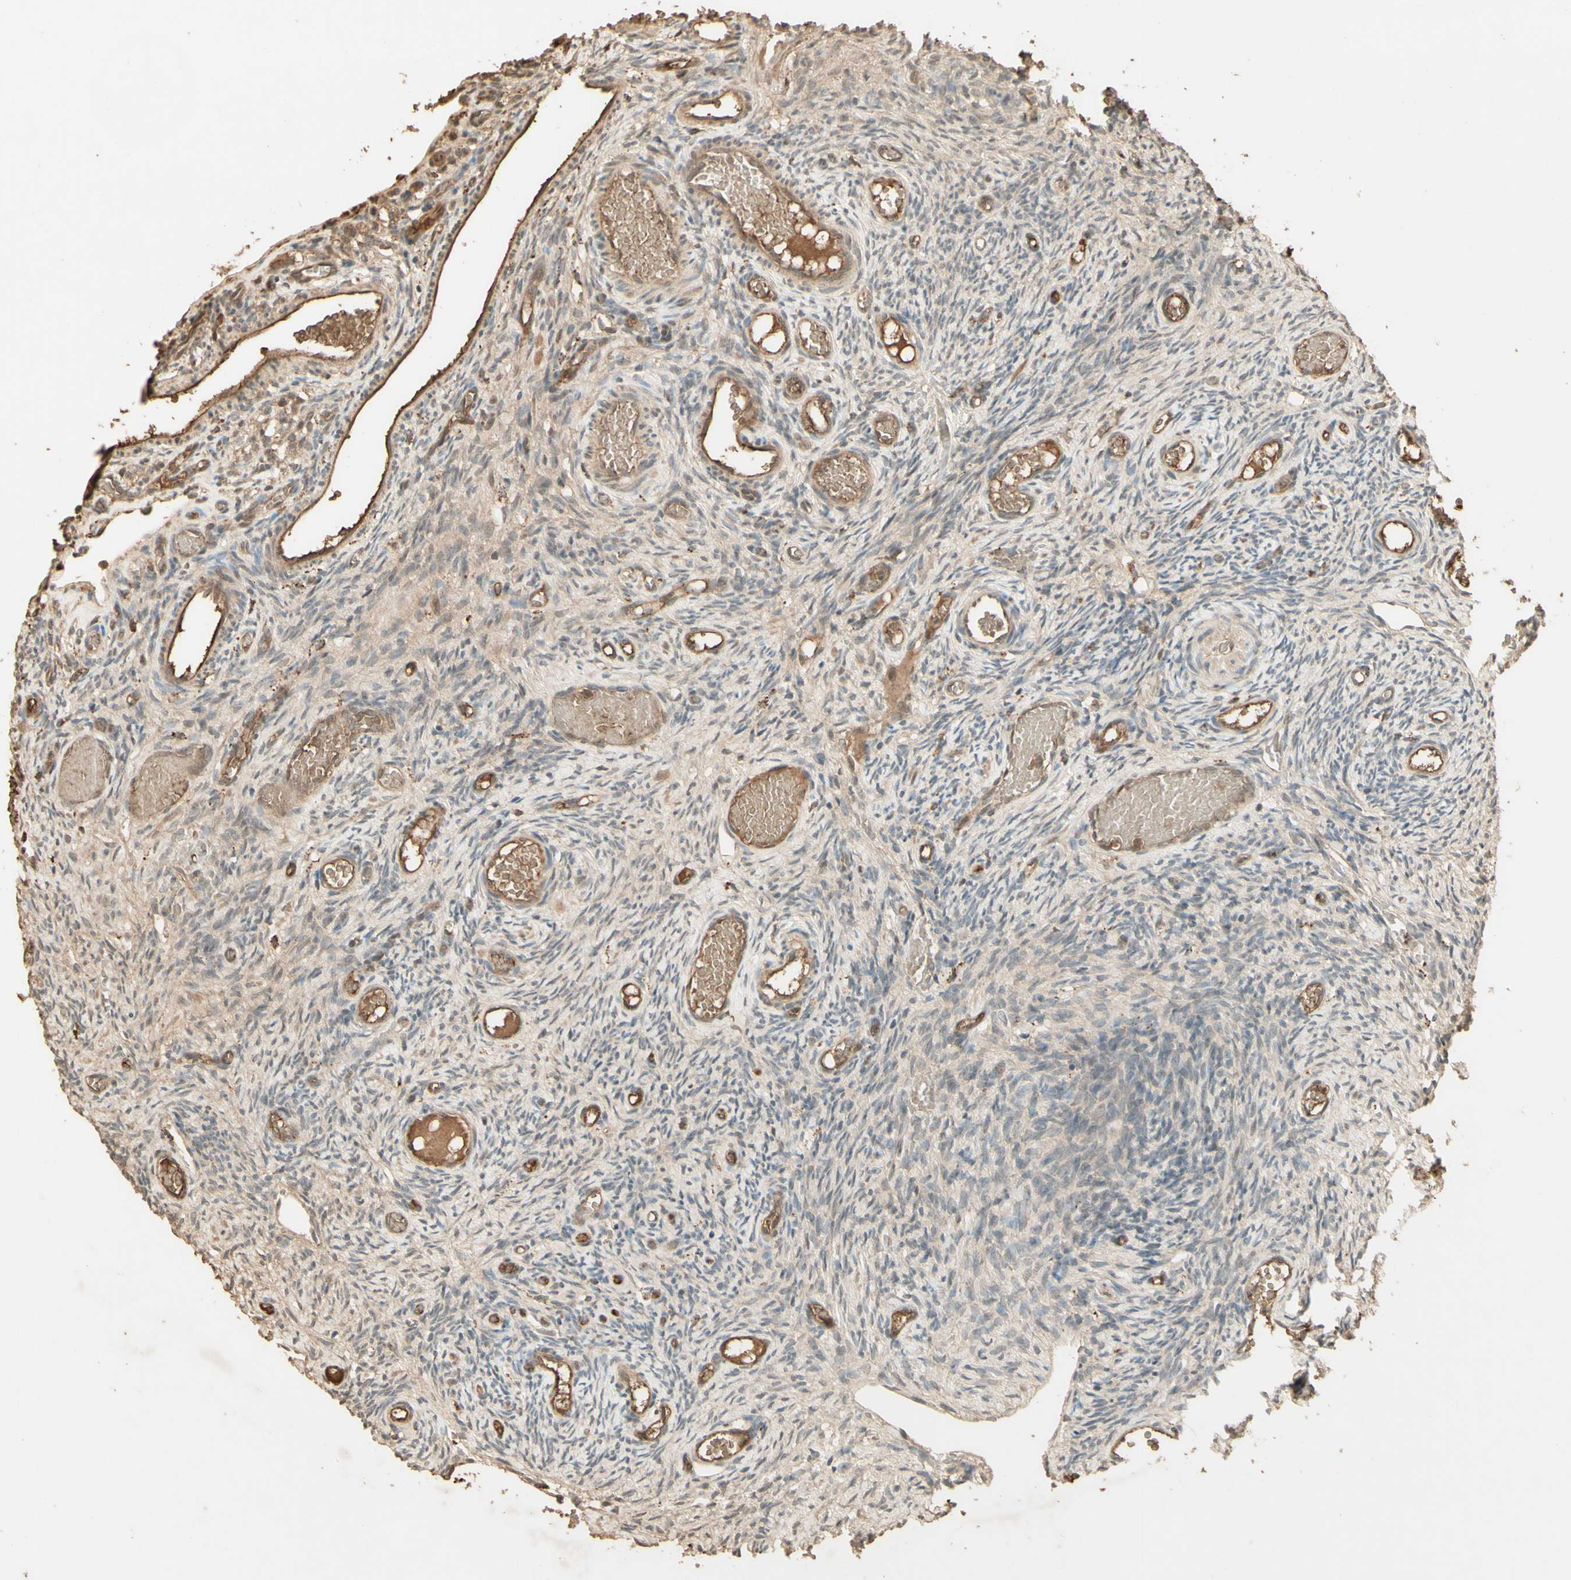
{"staining": {"intensity": "weak", "quantity": "25%-75%", "location": "cytoplasmic/membranous"}, "tissue": "ovary", "cell_type": "Ovarian stroma cells", "image_type": "normal", "snomed": [{"axis": "morphology", "description": "Normal tissue, NOS"}, {"axis": "topography", "description": "Ovary"}], "caption": "Immunohistochemistry (IHC) (DAB (3,3'-diaminobenzidine)) staining of unremarkable ovary demonstrates weak cytoplasmic/membranous protein expression in about 25%-75% of ovarian stroma cells.", "gene": "SMAD9", "patient": {"sex": "female", "age": 35}}